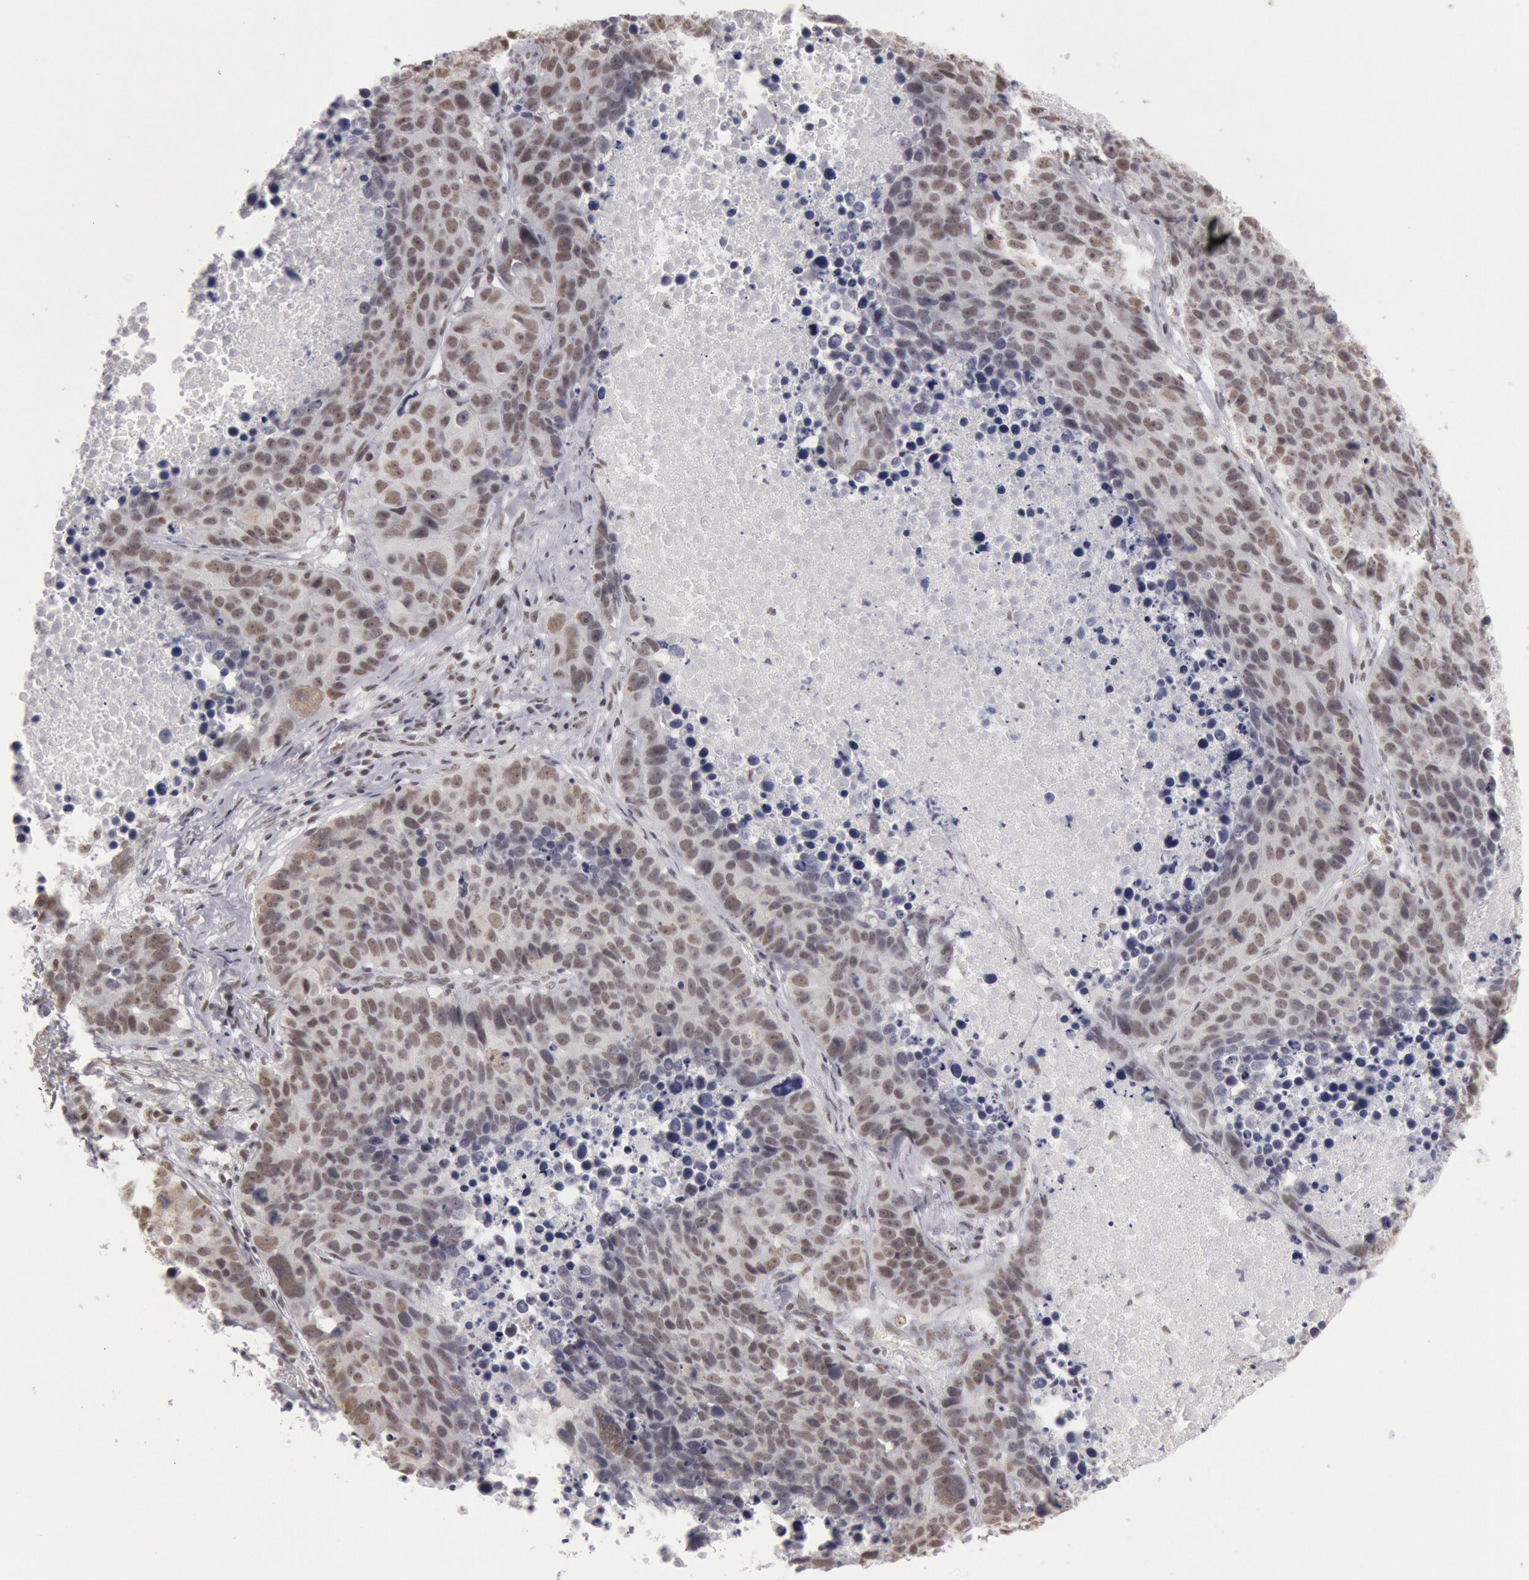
{"staining": {"intensity": "moderate", "quantity": ">75%", "location": "nuclear"}, "tissue": "lung cancer", "cell_type": "Tumor cells", "image_type": "cancer", "snomed": [{"axis": "morphology", "description": "Carcinoid, malignant, NOS"}, {"axis": "topography", "description": "Lung"}], "caption": "The micrograph exhibits a brown stain indicating the presence of a protein in the nuclear of tumor cells in lung carcinoid (malignant). (Brightfield microscopy of DAB IHC at high magnification).", "gene": "ESS2", "patient": {"sex": "male", "age": 60}}